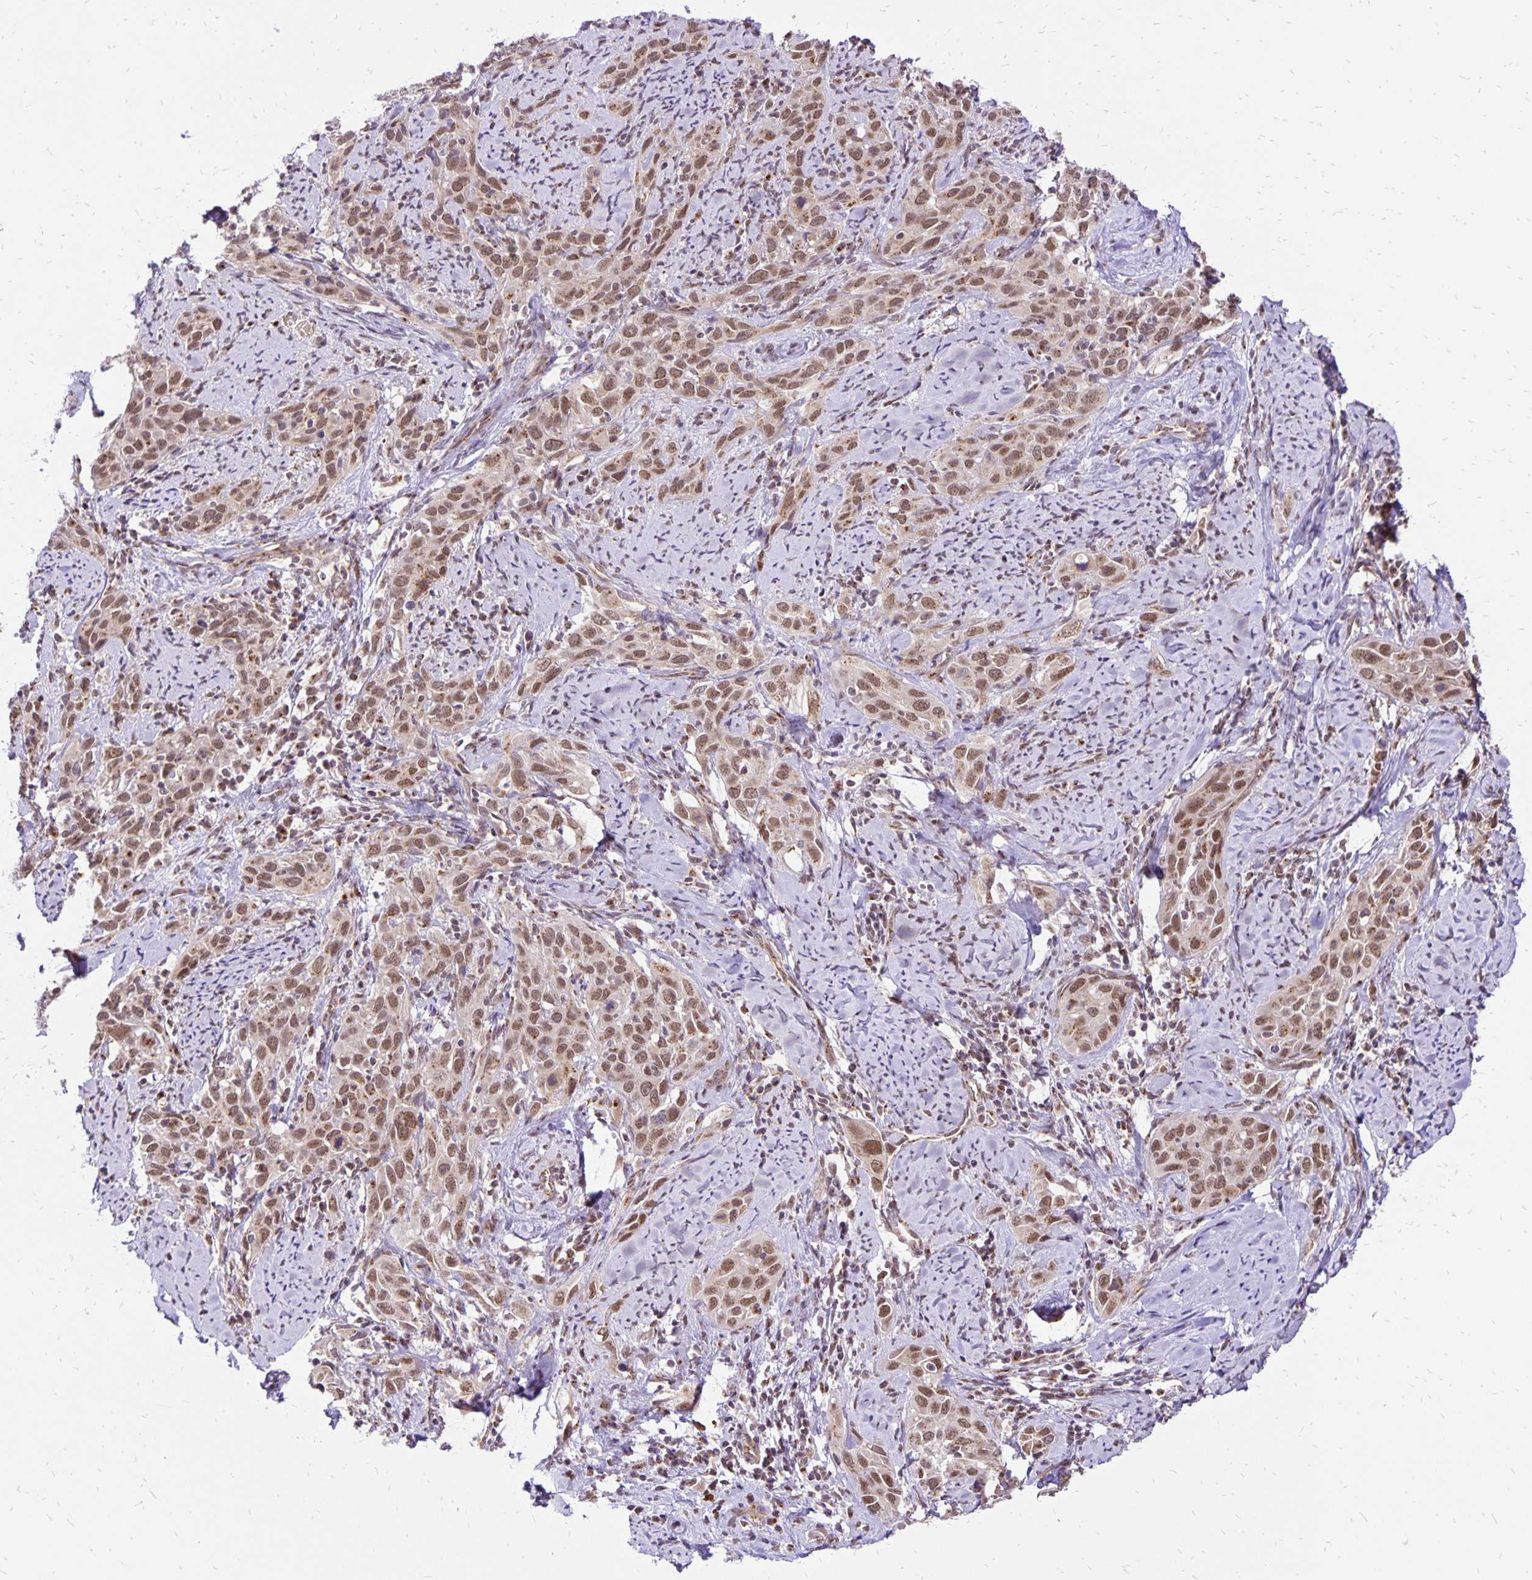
{"staining": {"intensity": "moderate", "quantity": ">75%", "location": "nuclear"}, "tissue": "cervical cancer", "cell_type": "Tumor cells", "image_type": "cancer", "snomed": [{"axis": "morphology", "description": "Squamous cell carcinoma, NOS"}, {"axis": "topography", "description": "Cervix"}], "caption": "The immunohistochemical stain highlights moderate nuclear staining in tumor cells of cervical squamous cell carcinoma tissue.", "gene": "GOLGA5", "patient": {"sex": "female", "age": 51}}